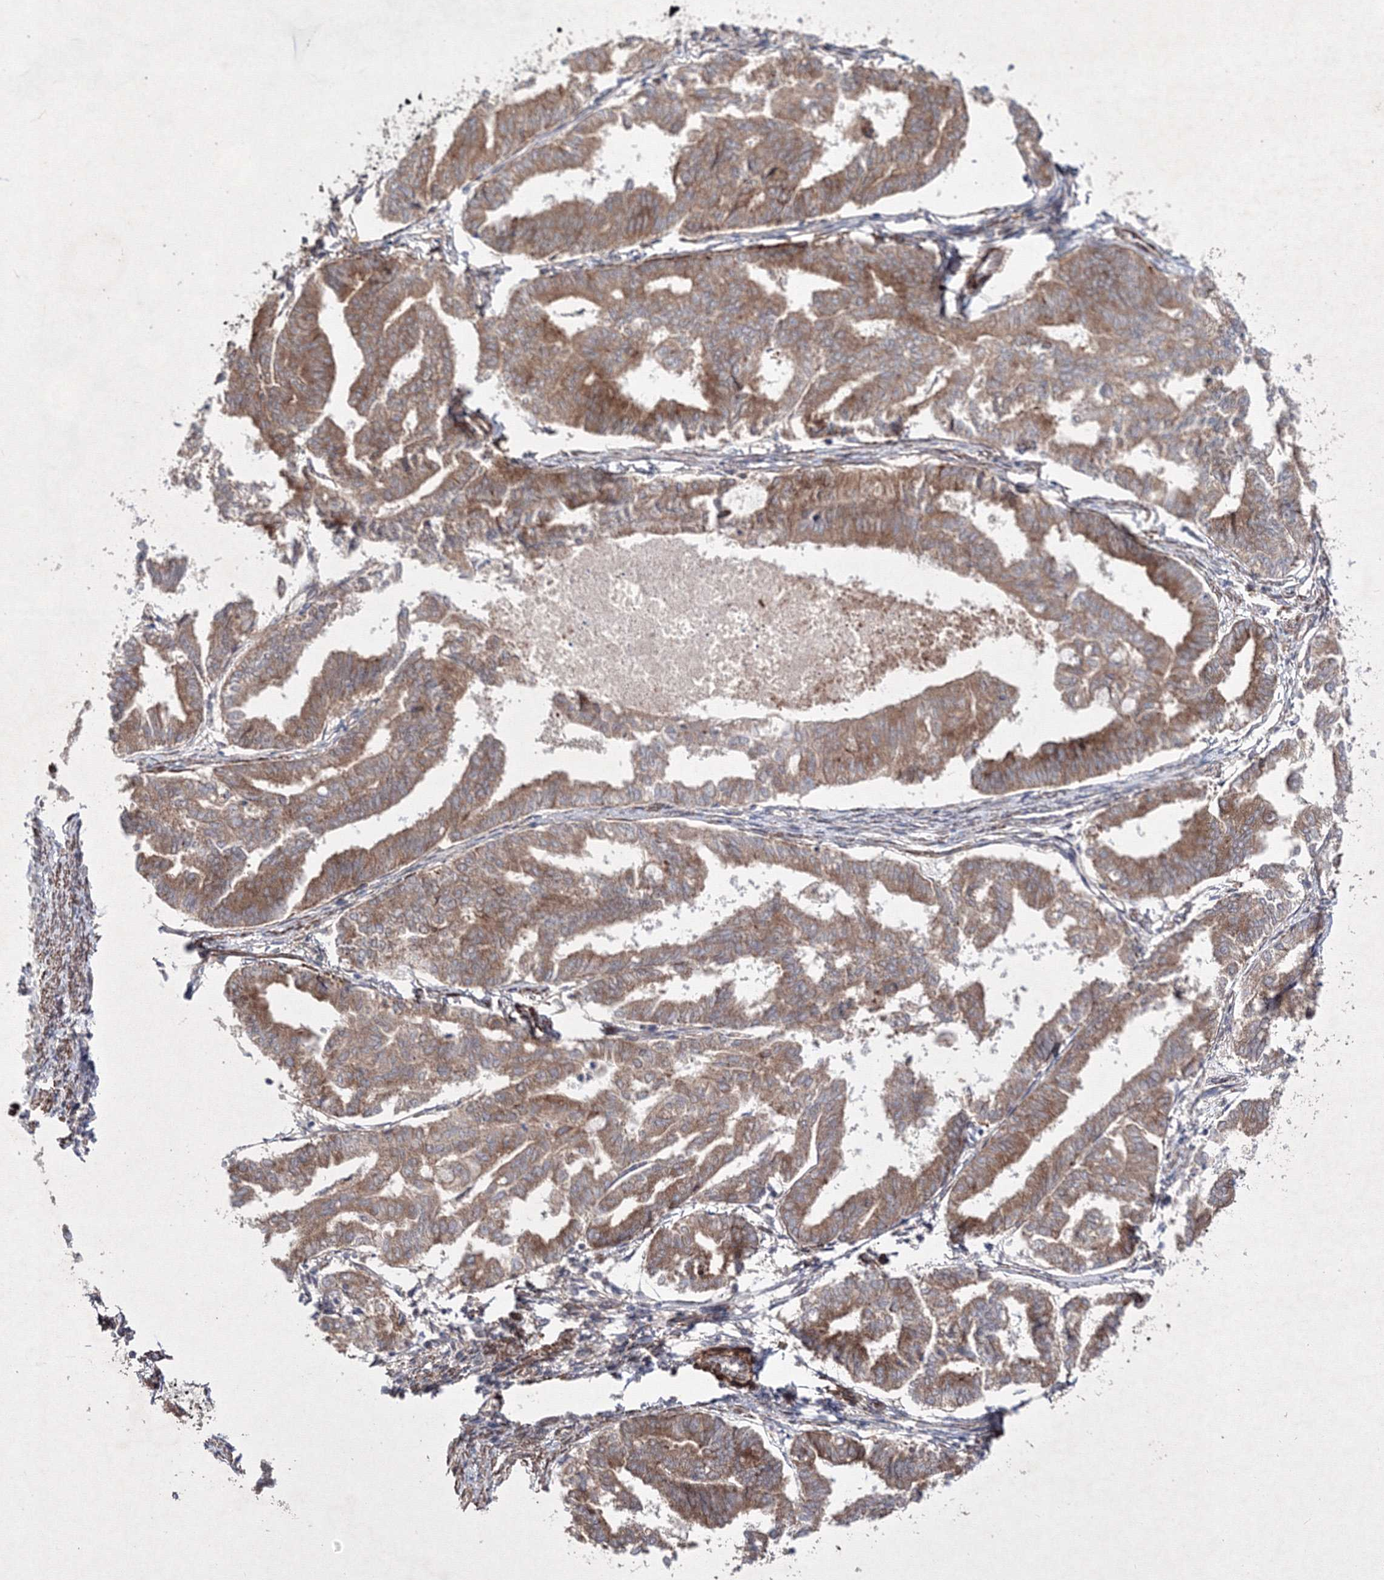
{"staining": {"intensity": "moderate", "quantity": ">75%", "location": "cytoplasmic/membranous"}, "tissue": "endometrial cancer", "cell_type": "Tumor cells", "image_type": "cancer", "snomed": [{"axis": "morphology", "description": "Adenocarcinoma, NOS"}, {"axis": "topography", "description": "Endometrium"}], "caption": "Immunohistochemistry histopathology image of neoplastic tissue: human adenocarcinoma (endometrial) stained using IHC displays medium levels of moderate protein expression localized specifically in the cytoplasmic/membranous of tumor cells, appearing as a cytoplasmic/membranous brown color.", "gene": "GFM1", "patient": {"sex": "female", "age": 79}}